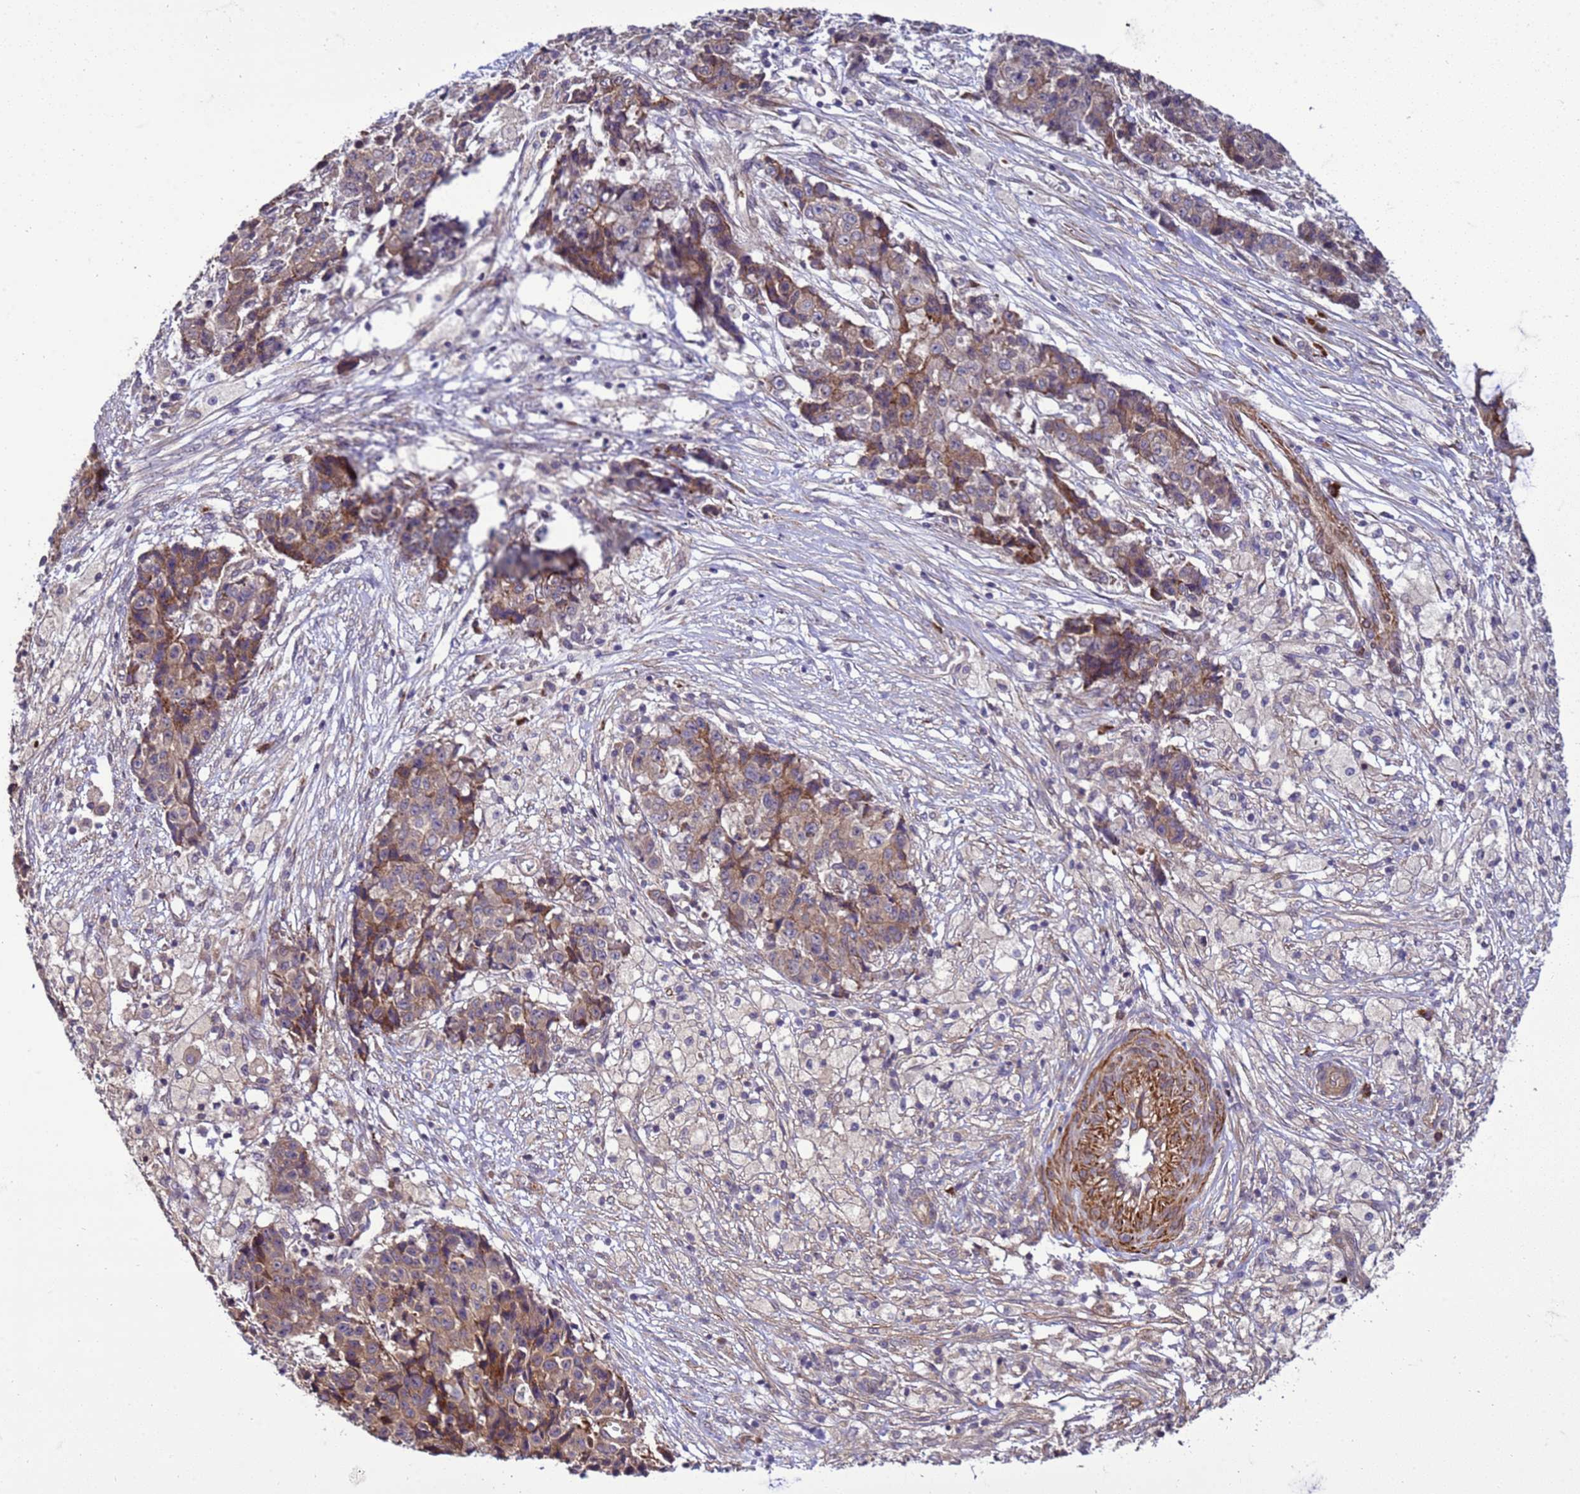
{"staining": {"intensity": "moderate", "quantity": "25%-75%", "location": "cytoplasmic/membranous"}, "tissue": "ovarian cancer", "cell_type": "Tumor cells", "image_type": "cancer", "snomed": [{"axis": "morphology", "description": "Carcinoma, endometroid"}, {"axis": "topography", "description": "Ovary"}], "caption": "DAB (3,3'-diaminobenzidine) immunohistochemical staining of endometroid carcinoma (ovarian) exhibits moderate cytoplasmic/membranous protein expression in about 25%-75% of tumor cells. The staining is performed using DAB brown chromogen to label protein expression. The nuclei are counter-stained blue using hematoxylin.", "gene": "GEN1", "patient": {"sex": "female", "age": 42}}